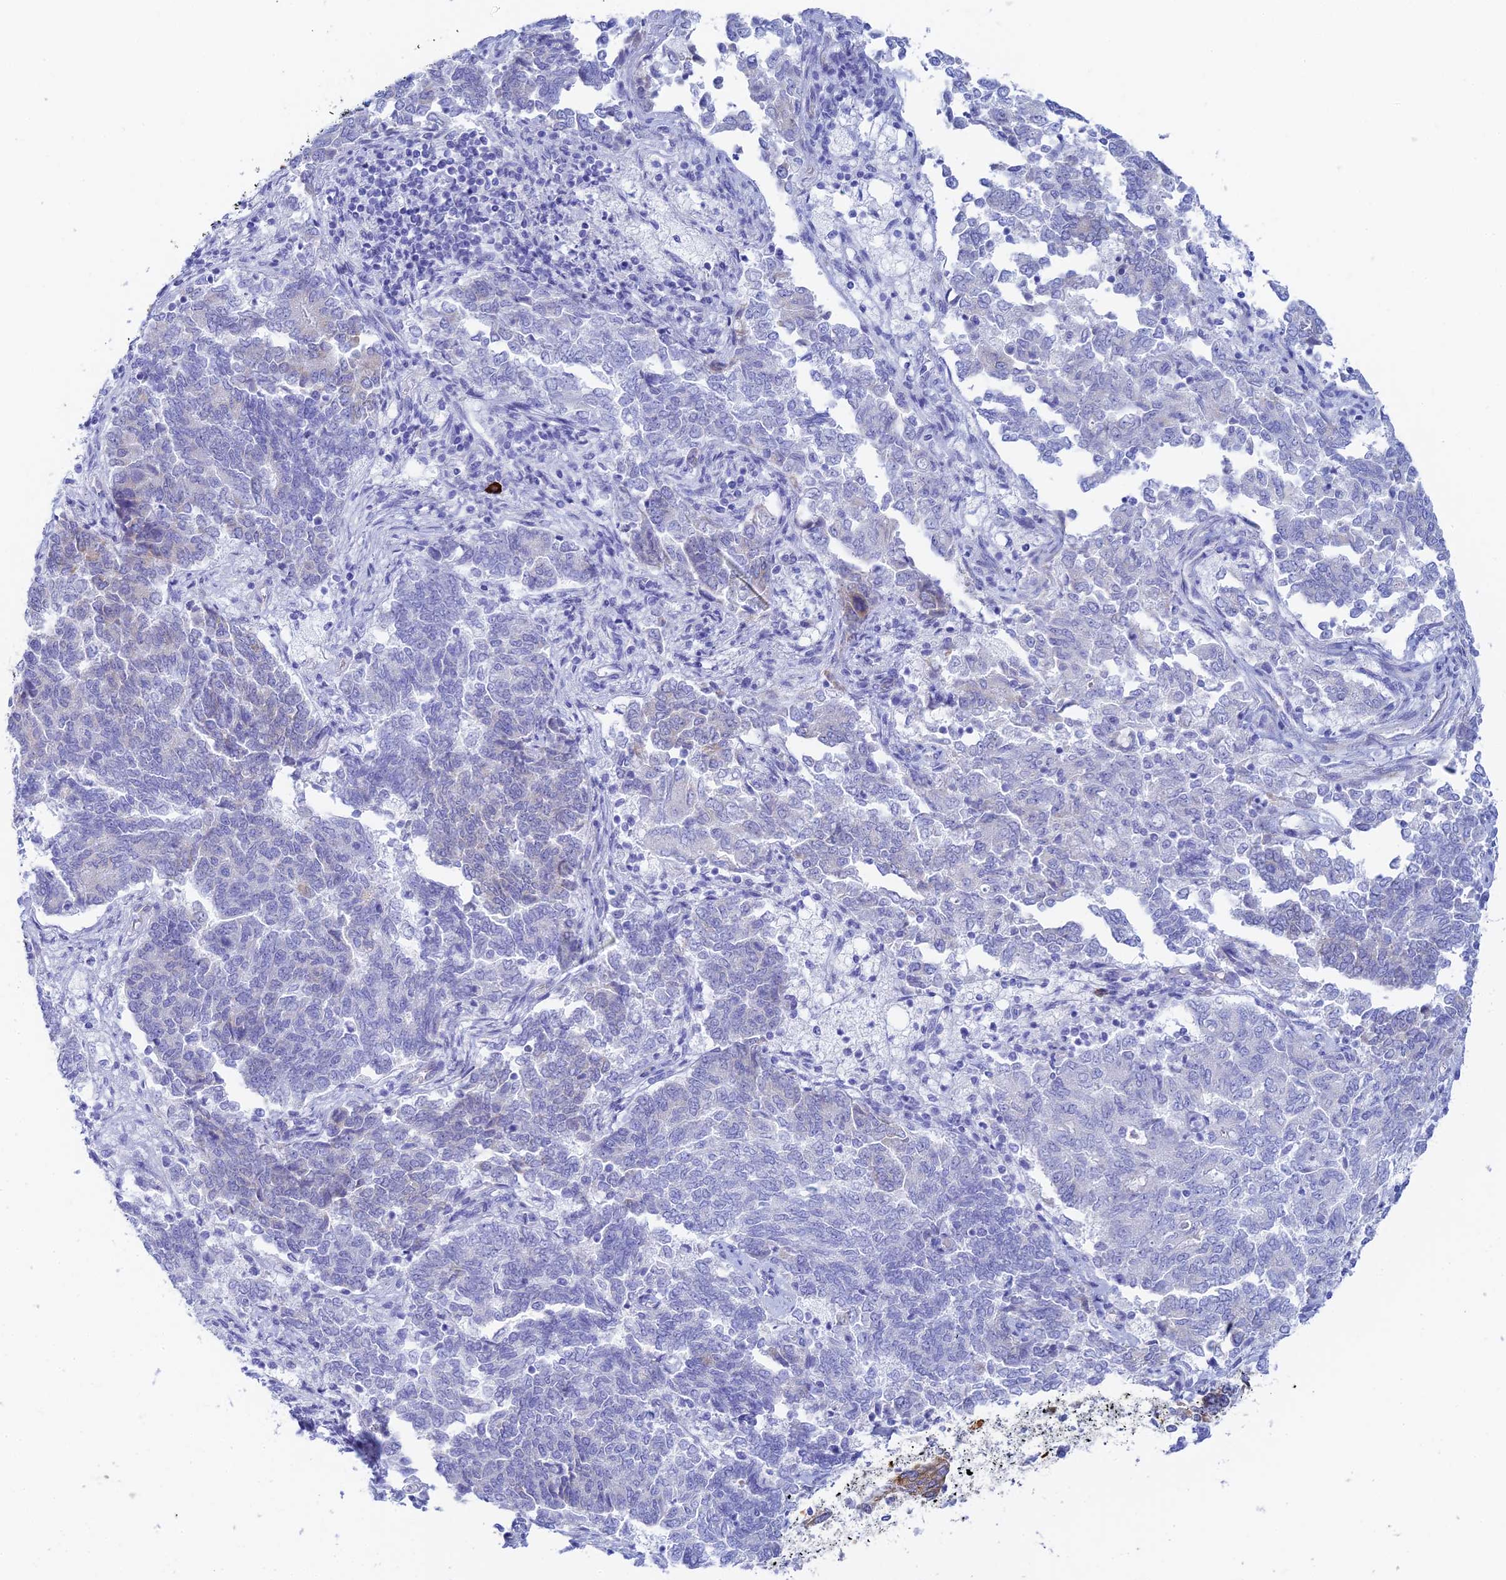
{"staining": {"intensity": "negative", "quantity": "none", "location": "none"}, "tissue": "endometrial cancer", "cell_type": "Tumor cells", "image_type": "cancer", "snomed": [{"axis": "morphology", "description": "Adenocarcinoma, NOS"}, {"axis": "topography", "description": "Endometrium"}], "caption": "High magnification brightfield microscopy of endometrial cancer stained with DAB (3,3'-diaminobenzidine) (brown) and counterstained with hematoxylin (blue): tumor cells show no significant staining.", "gene": "CEP152", "patient": {"sex": "female", "age": 80}}